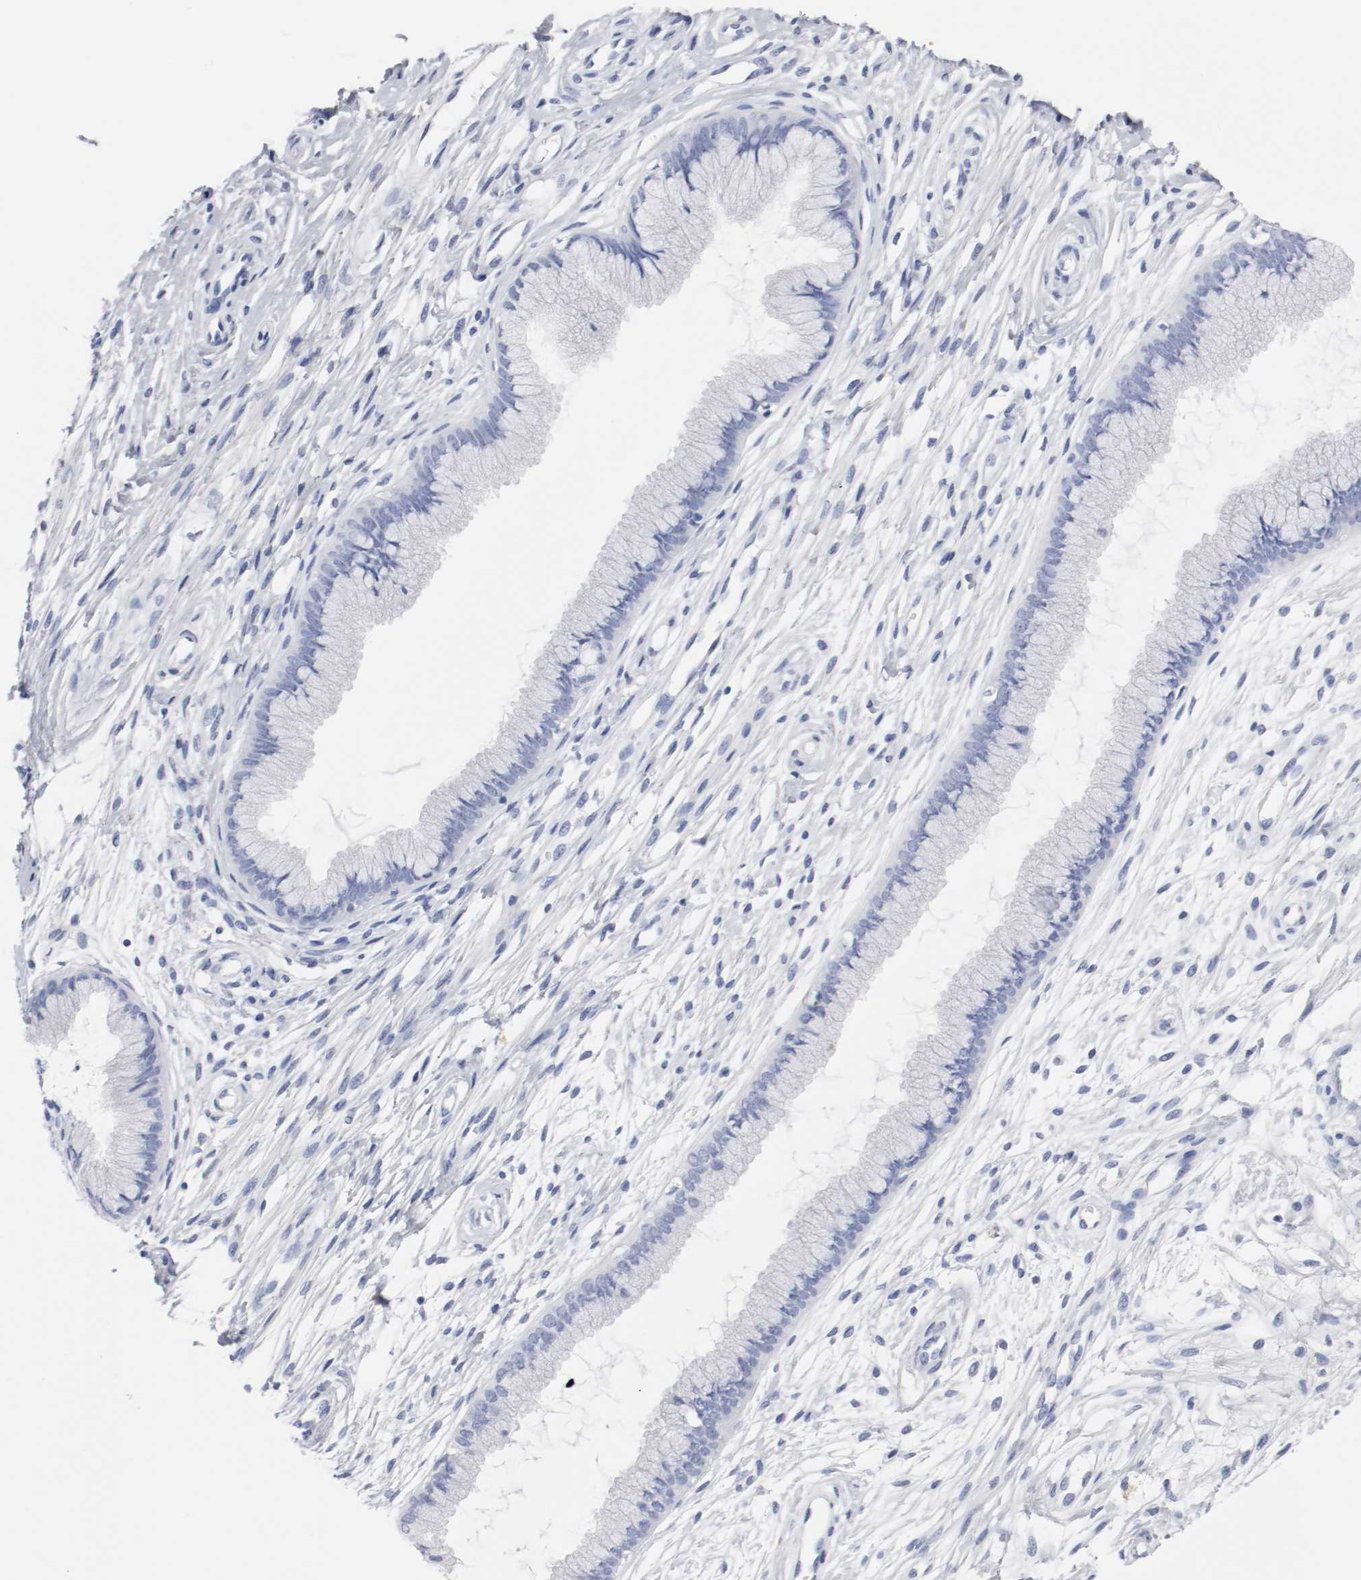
{"staining": {"intensity": "negative", "quantity": "none", "location": "none"}, "tissue": "cervix", "cell_type": "Glandular cells", "image_type": "normal", "snomed": [{"axis": "morphology", "description": "Normal tissue, NOS"}, {"axis": "topography", "description": "Cervix"}], "caption": "Immunohistochemical staining of benign human cervix shows no significant positivity in glandular cells. (Brightfield microscopy of DAB (3,3'-diaminobenzidine) IHC at high magnification).", "gene": "GAD1", "patient": {"sex": "female", "age": 39}}